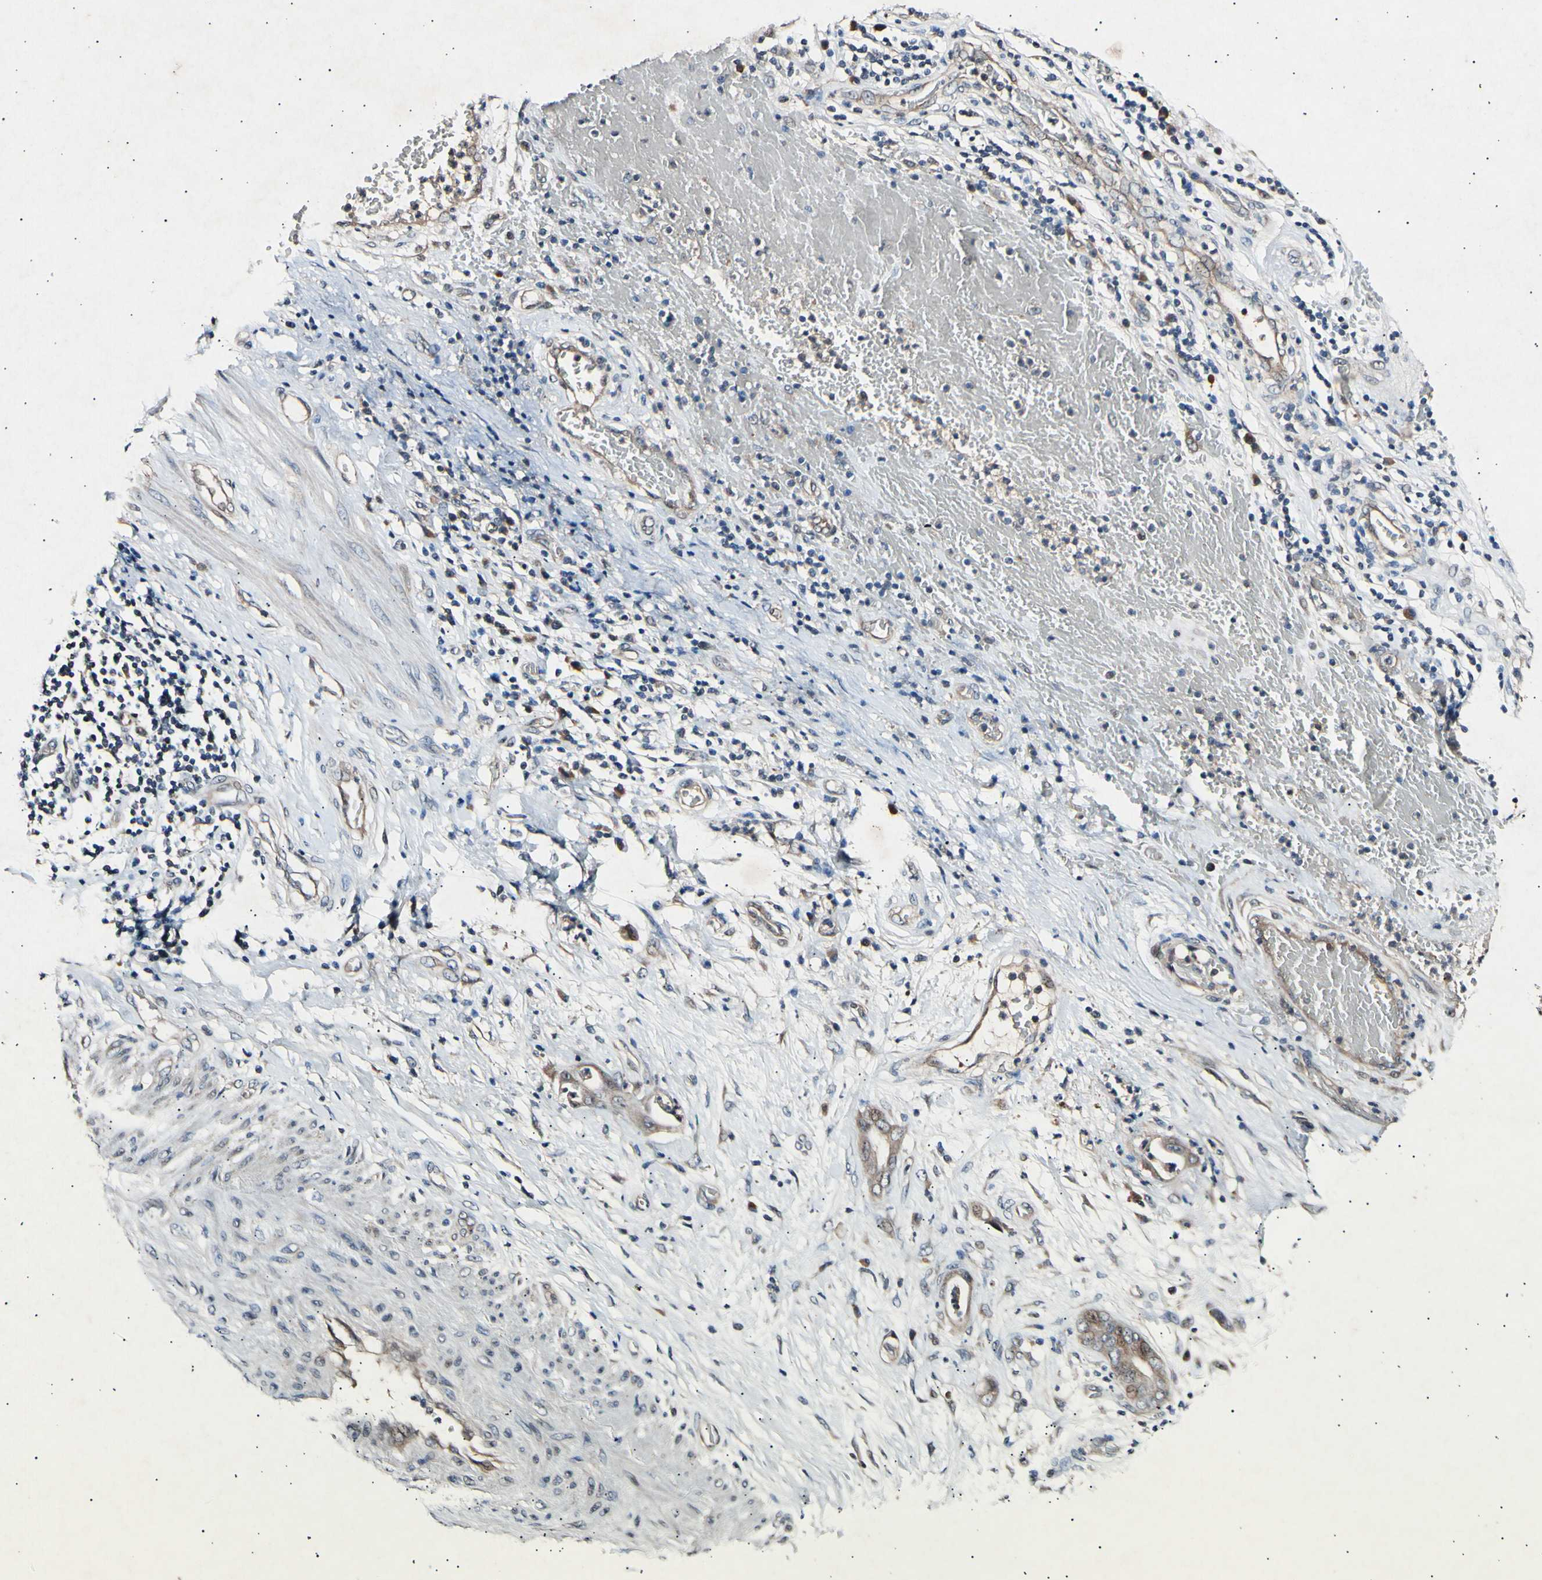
{"staining": {"intensity": "moderate", "quantity": ">75%", "location": "cytoplasmic/membranous"}, "tissue": "stomach cancer", "cell_type": "Tumor cells", "image_type": "cancer", "snomed": [{"axis": "morphology", "description": "Adenocarcinoma, NOS"}, {"axis": "topography", "description": "Stomach"}], "caption": "A high-resolution photomicrograph shows IHC staining of stomach cancer, which displays moderate cytoplasmic/membranous staining in approximately >75% of tumor cells.", "gene": "ADCY3", "patient": {"sex": "female", "age": 73}}